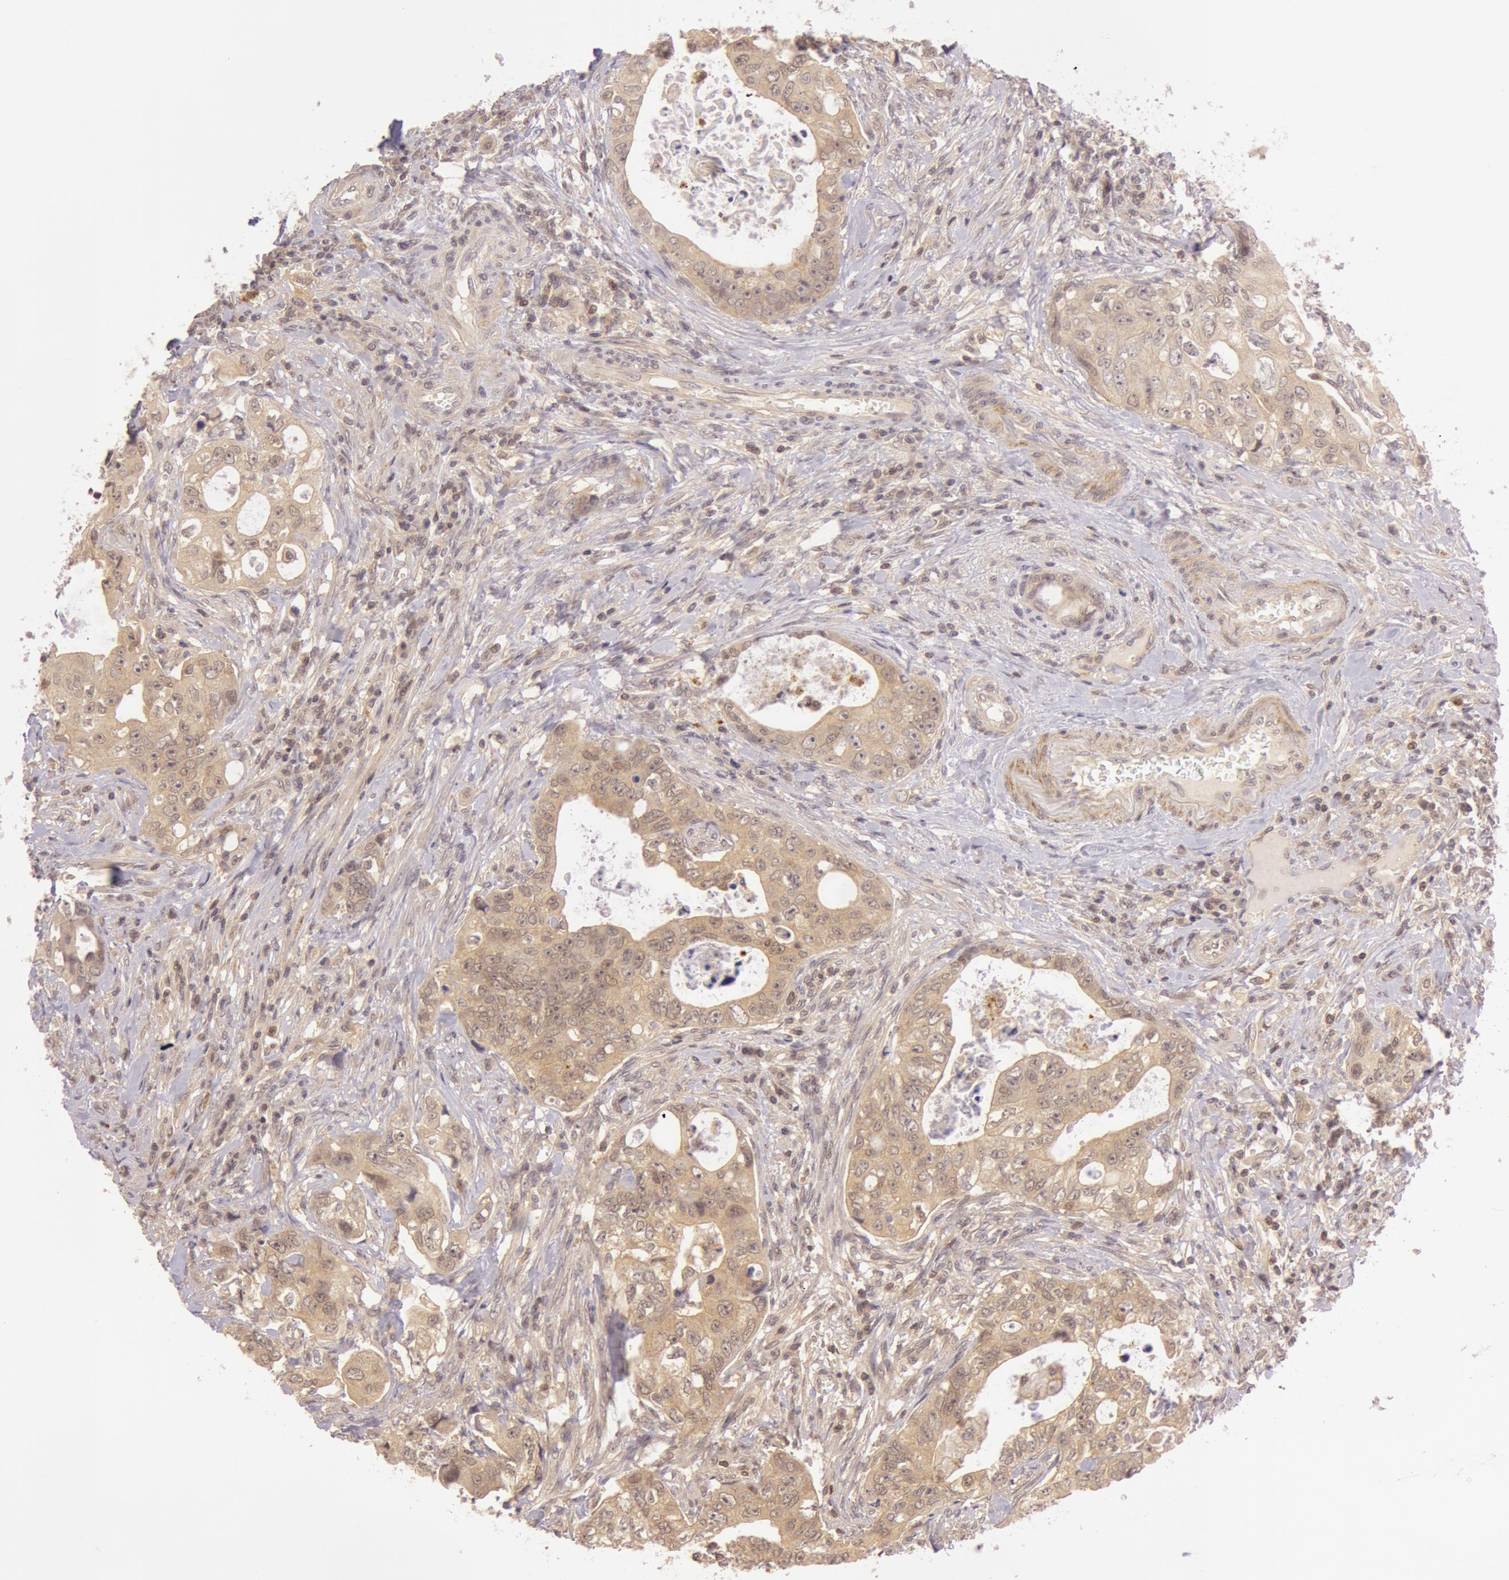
{"staining": {"intensity": "moderate", "quantity": ">75%", "location": "cytoplasmic/membranous"}, "tissue": "colorectal cancer", "cell_type": "Tumor cells", "image_type": "cancer", "snomed": [{"axis": "morphology", "description": "Adenocarcinoma, NOS"}, {"axis": "topography", "description": "Rectum"}], "caption": "Approximately >75% of tumor cells in human colorectal cancer exhibit moderate cytoplasmic/membranous protein staining as visualized by brown immunohistochemical staining.", "gene": "ATG2B", "patient": {"sex": "female", "age": 57}}